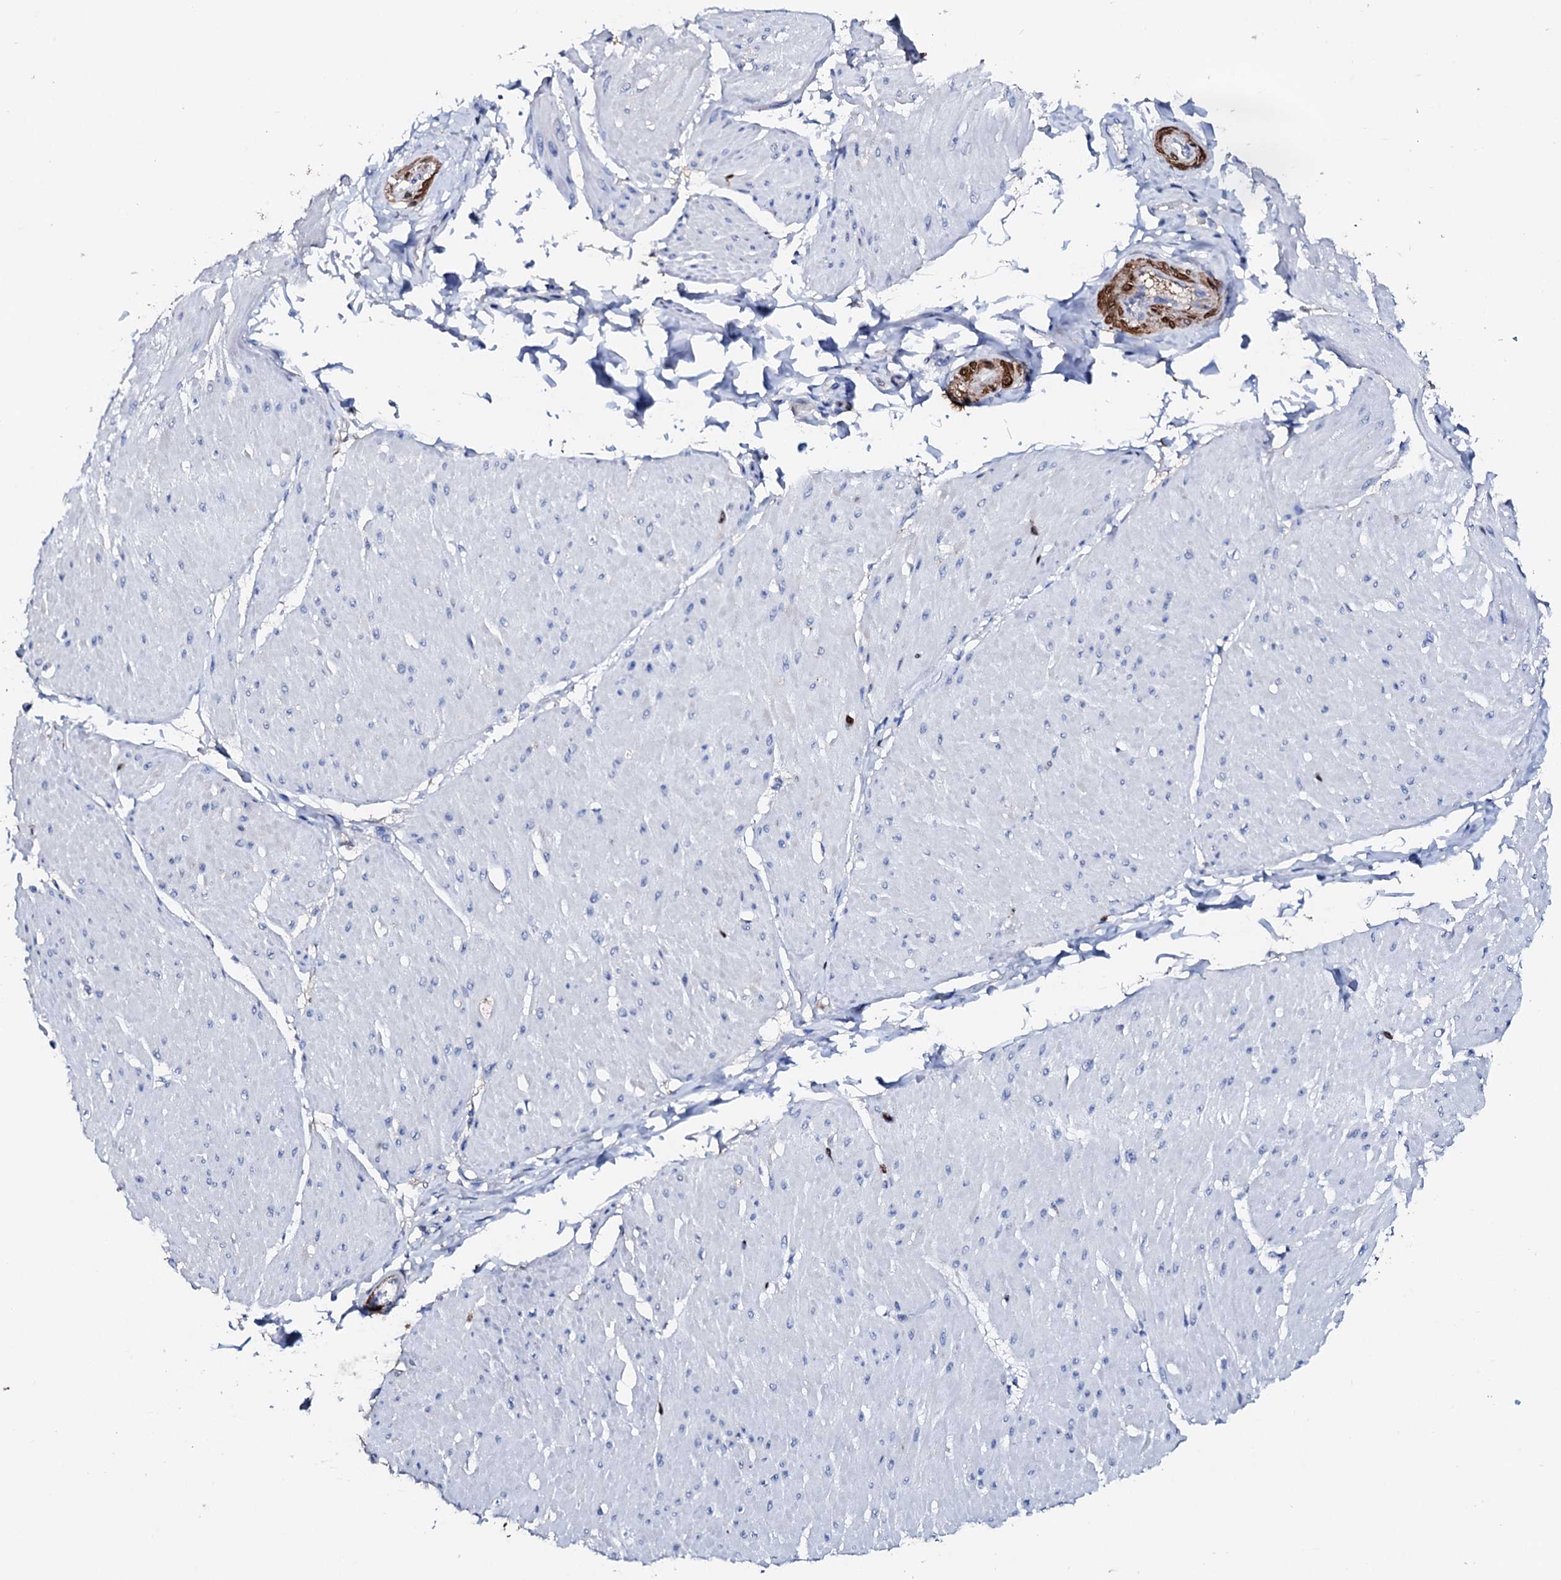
{"staining": {"intensity": "moderate", "quantity": "<25%", "location": "cytoplasmic/membranous,nuclear"}, "tissue": "smooth muscle", "cell_type": "Smooth muscle cells", "image_type": "normal", "snomed": [{"axis": "morphology", "description": "Urothelial carcinoma, High grade"}, {"axis": "topography", "description": "Urinary bladder"}], "caption": "Brown immunohistochemical staining in unremarkable human smooth muscle shows moderate cytoplasmic/membranous,nuclear expression in approximately <25% of smooth muscle cells.", "gene": "NRIP2", "patient": {"sex": "male", "age": 46}}